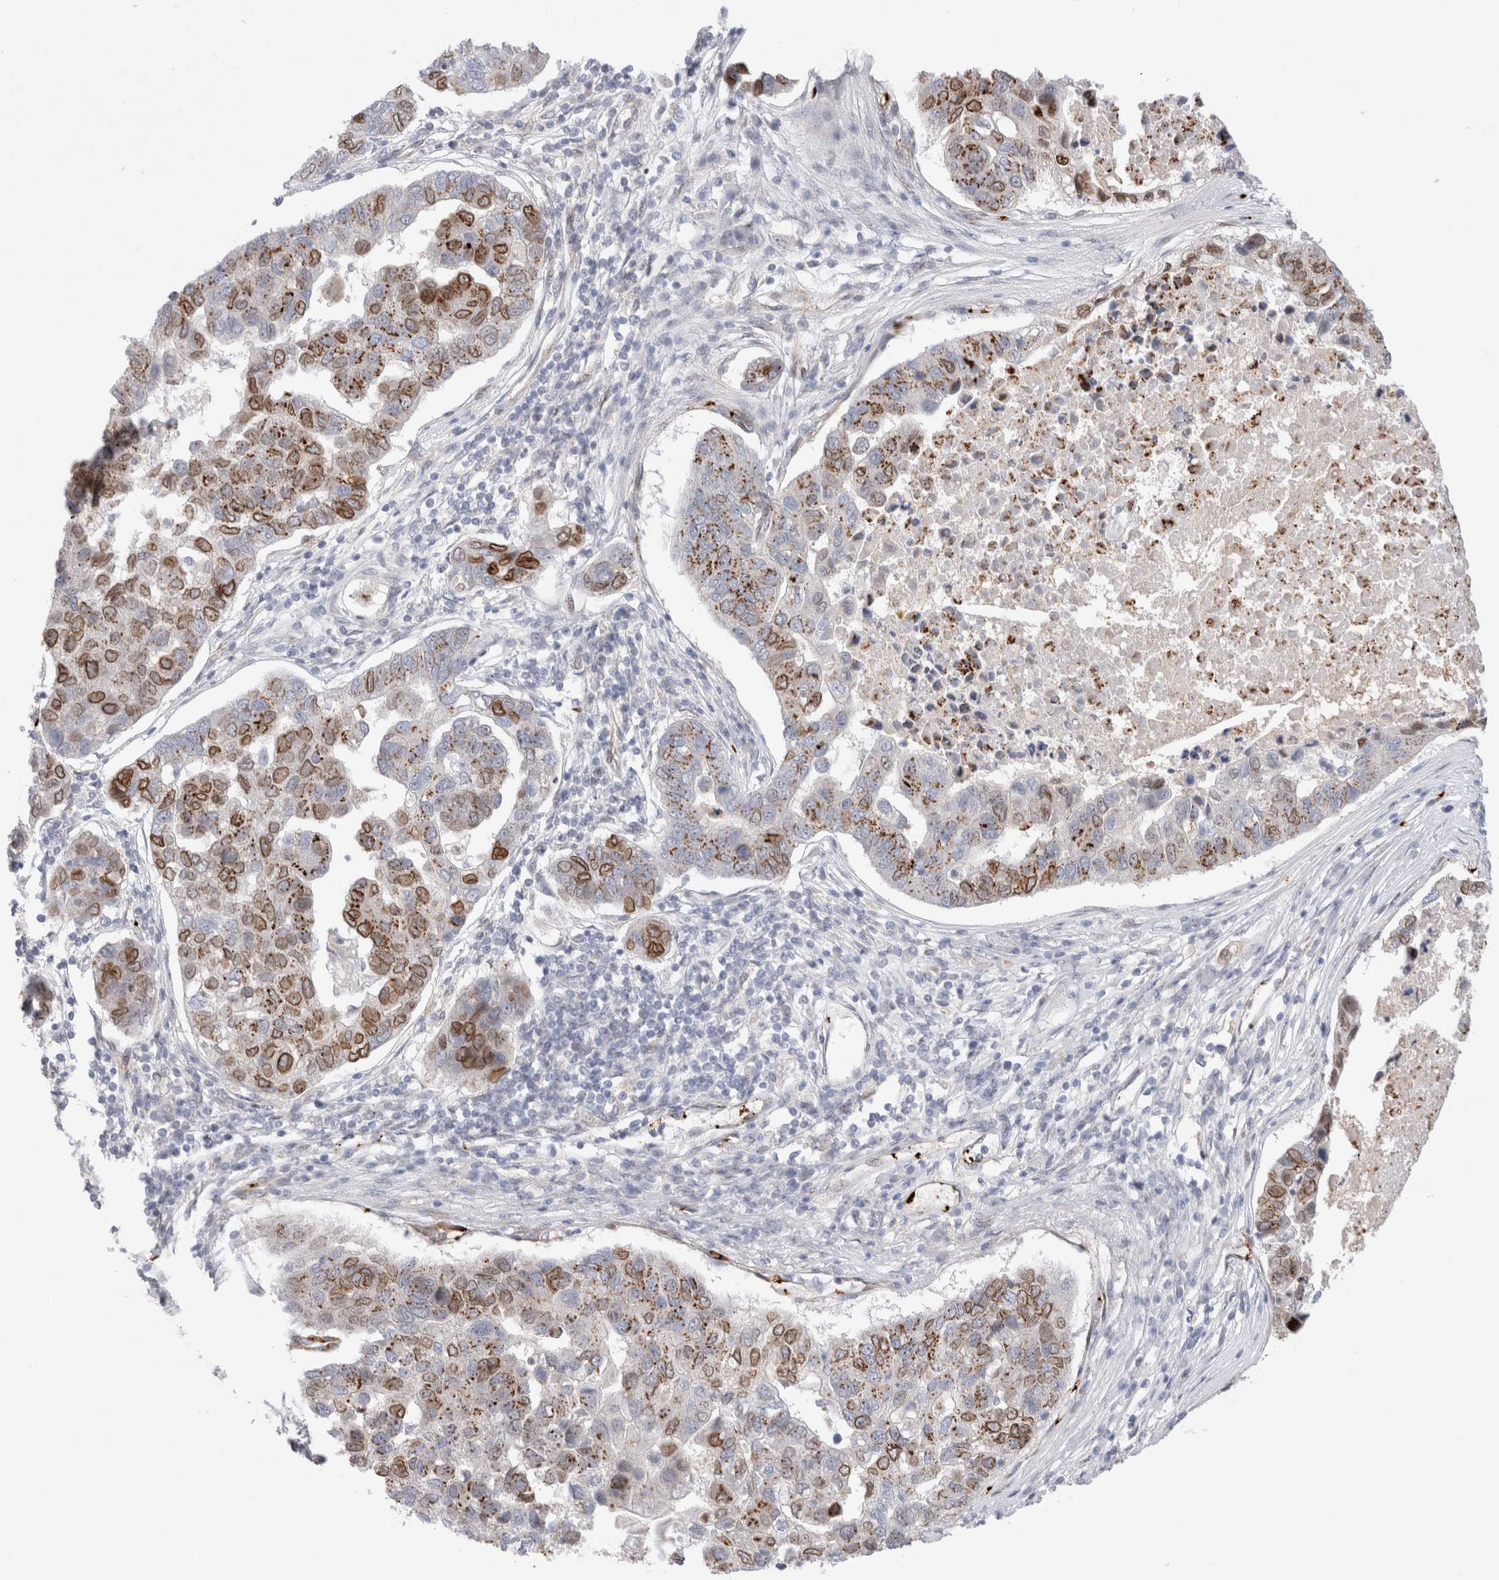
{"staining": {"intensity": "moderate", "quantity": "25%-75%", "location": "cytoplasmic/membranous,nuclear"}, "tissue": "pancreatic cancer", "cell_type": "Tumor cells", "image_type": "cancer", "snomed": [{"axis": "morphology", "description": "Adenocarcinoma, NOS"}, {"axis": "topography", "description": "Pancreas"}], "caption": "Protein expression analysis of human pancreatic adenocarcinoma reveals moderate cytoplasmic/membranous and nuclear expression in approximately 25%-75% of tumor cells.", "gene": "VPS28", "patient": {"sex": "female", "age": 61}}